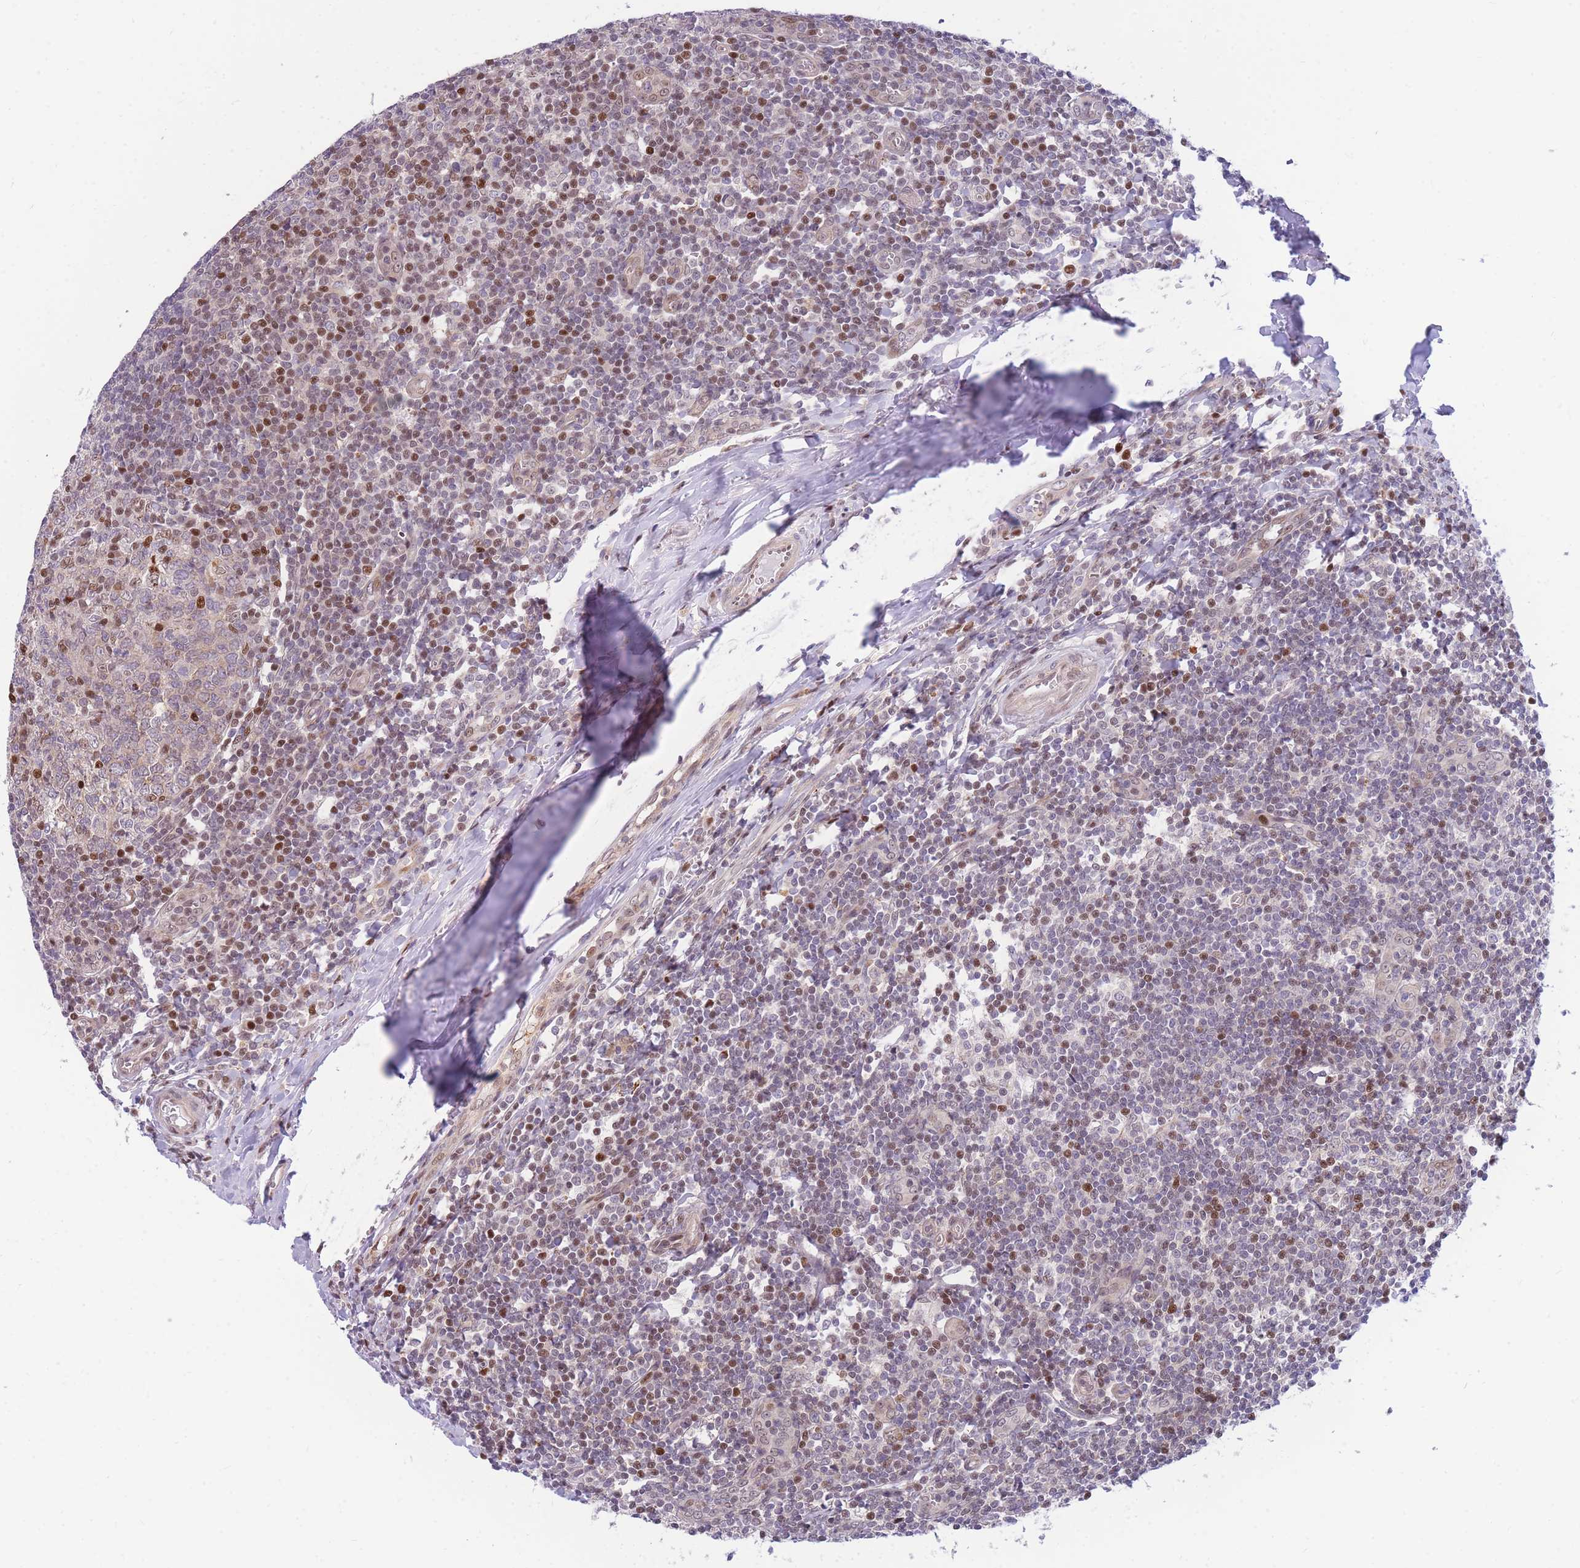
{"staining": {"intensity": "moderate", "quantity": "<25%", "location": "cytoplasmic/membranous,nuclear"}, "tissue": "tonsil", "cell_type": "Germinal center cells", "image_type": "normal", "snomed": [{"axis": "morphology", "description": "Normal tissue, NOS"}, {"axis": "topography", "description": "Tonsil"}], "caption": "Moderate cytoplasmic/membranous,nuclear staining is seen in about <25% of germinal center cells in unremarkable tonsil. Using DAB (3,3'-diaminobenzidine) (brown) and hematoxylin (blue) stains, captured at high magnification using brightfield microscopy.", "gene": "CRACD", "patient": {"sex": "male", "age": 27}}